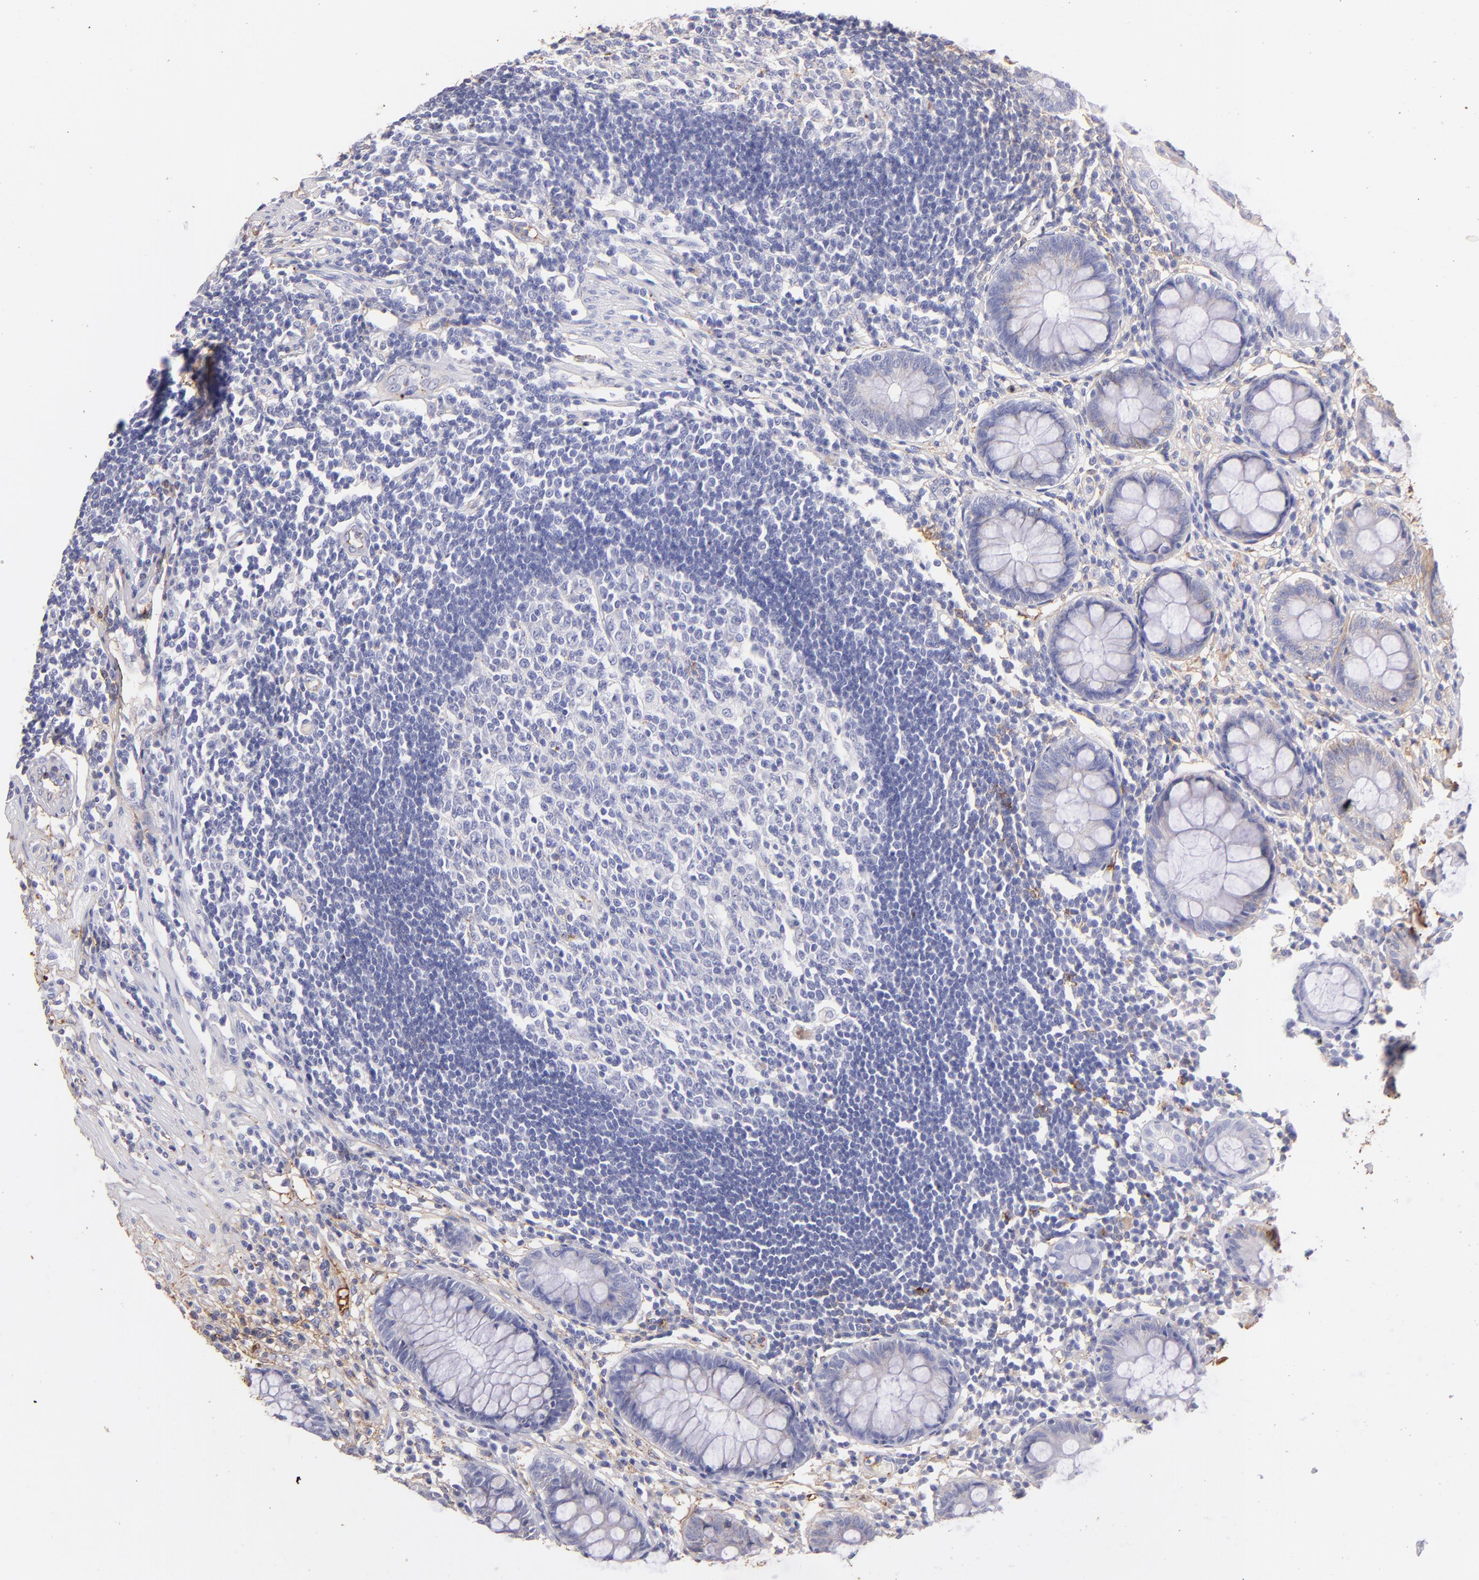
{"staining": {"intensity": "negative", "quantity": "none", "location": "none"}, "tissue": "rectum", "cell_type": "Glandular cells", "image_type": "normal", "snomed": [{"axis": "morphology", "description": "Normal tissue, NOS"}, {"axis": "topography", "description": "Rectum"}], "caption": "IHC image of normal rectum: rectum stained with DAB reveals no significant protein expression in glandular cells. (Brightfield microscopy of DAB immunohistochemistry (IHC) at high magnification).", "gene": "FGB", "patient": {"sex": "female", "age": 66}}